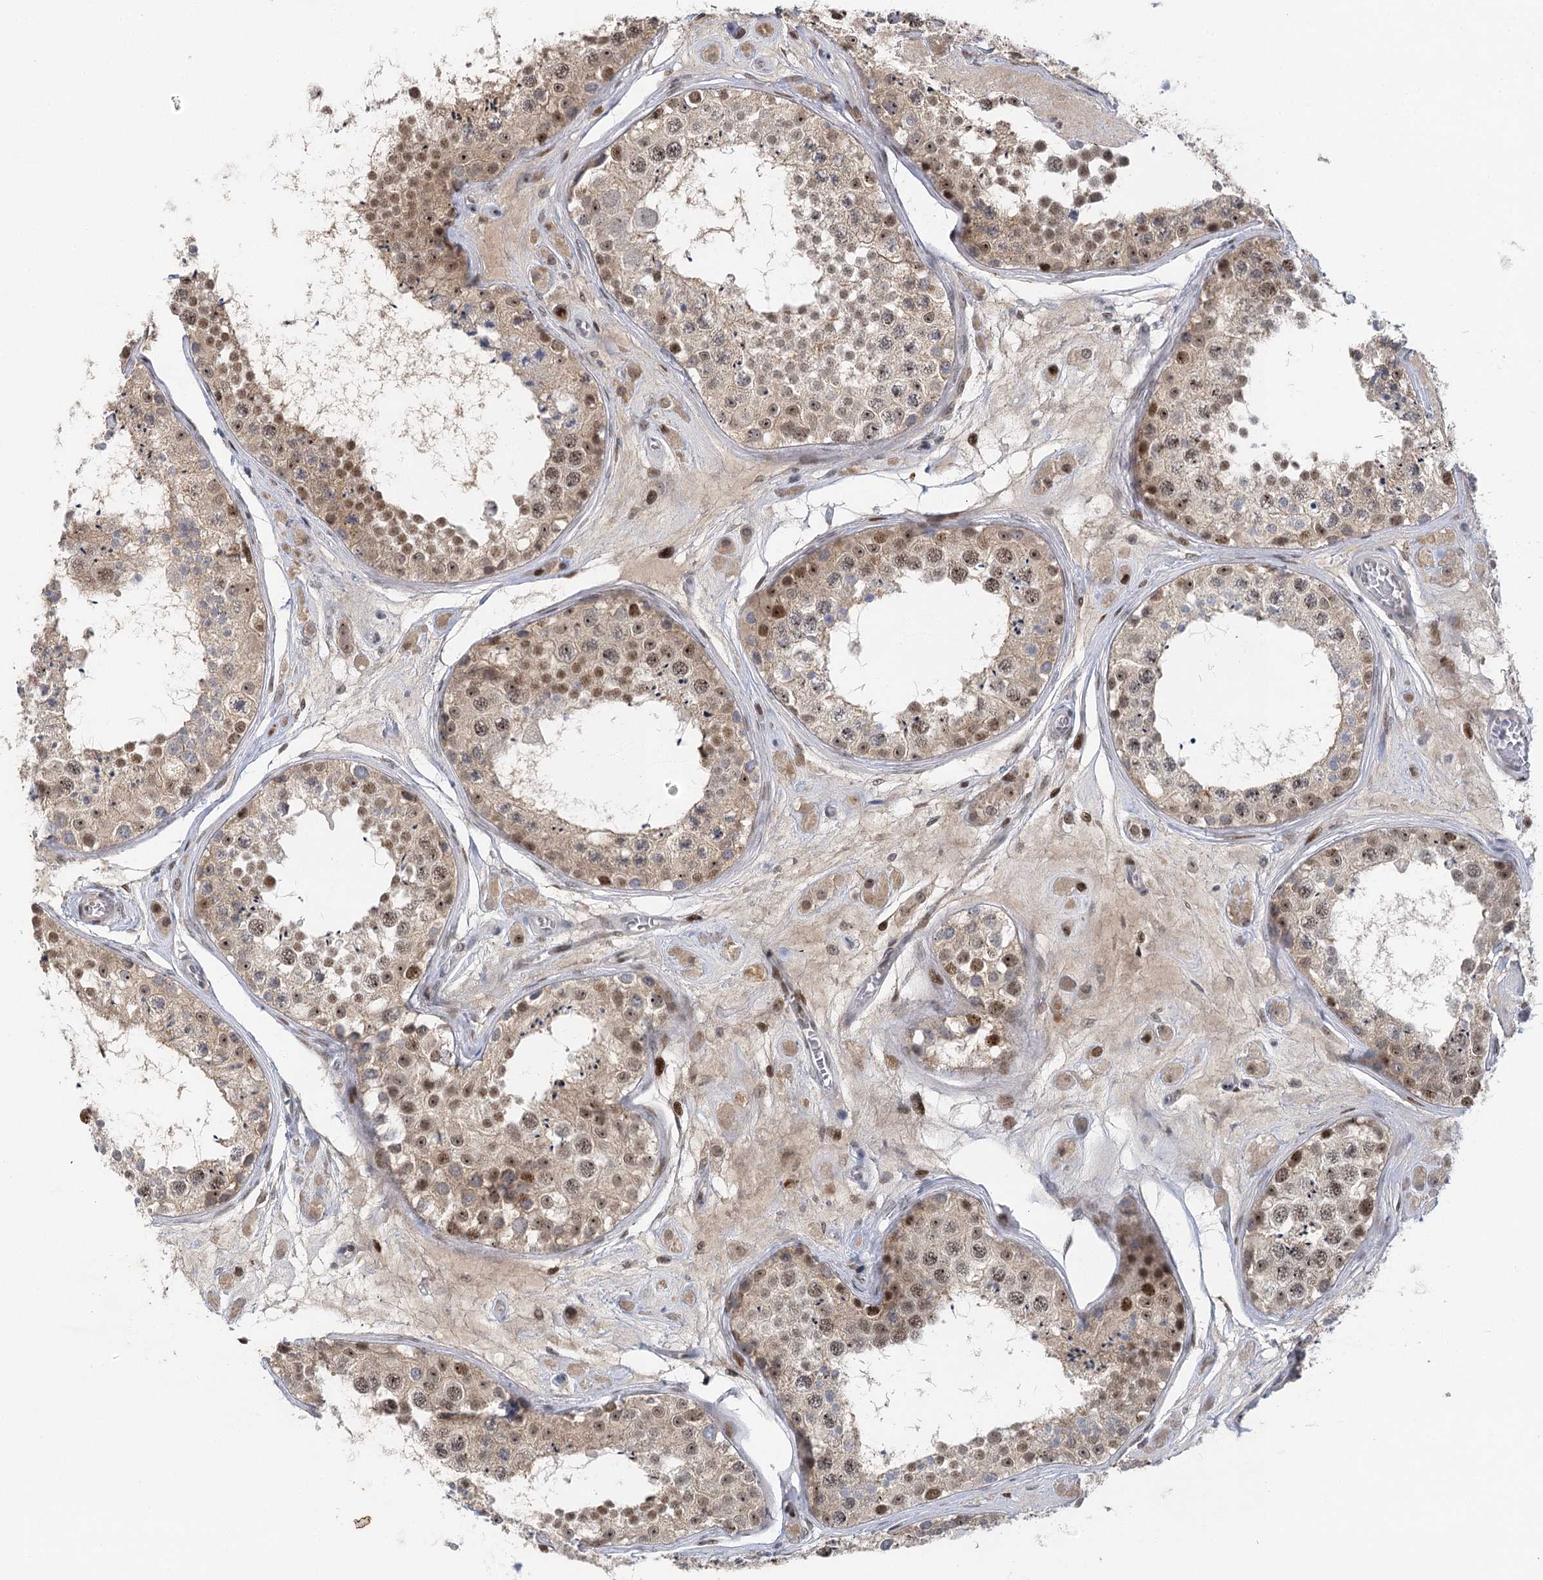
{"staining": {"intensity": "moderate", "quantity": "25%-75%", "location": "nuclear"}, "tissue": "testis", "cell_type": "Cells in seminiferous ducts", "image_type": "normal", "snomed": [{"axis": "morphology", "description": "Normal tissue, NOS"}, {"axis": "topography", "description": "Testis"}], "caption": "This histopathology image demonstrates normal testis stained with IHC to label a protein in brown. The nuclear of cells in seminiferous ducts show moderate positivity for the protein. Nuclei are counter-stained blue.", "gene": "IL11RA", "patient": {"sex": "male", "age": 25}}